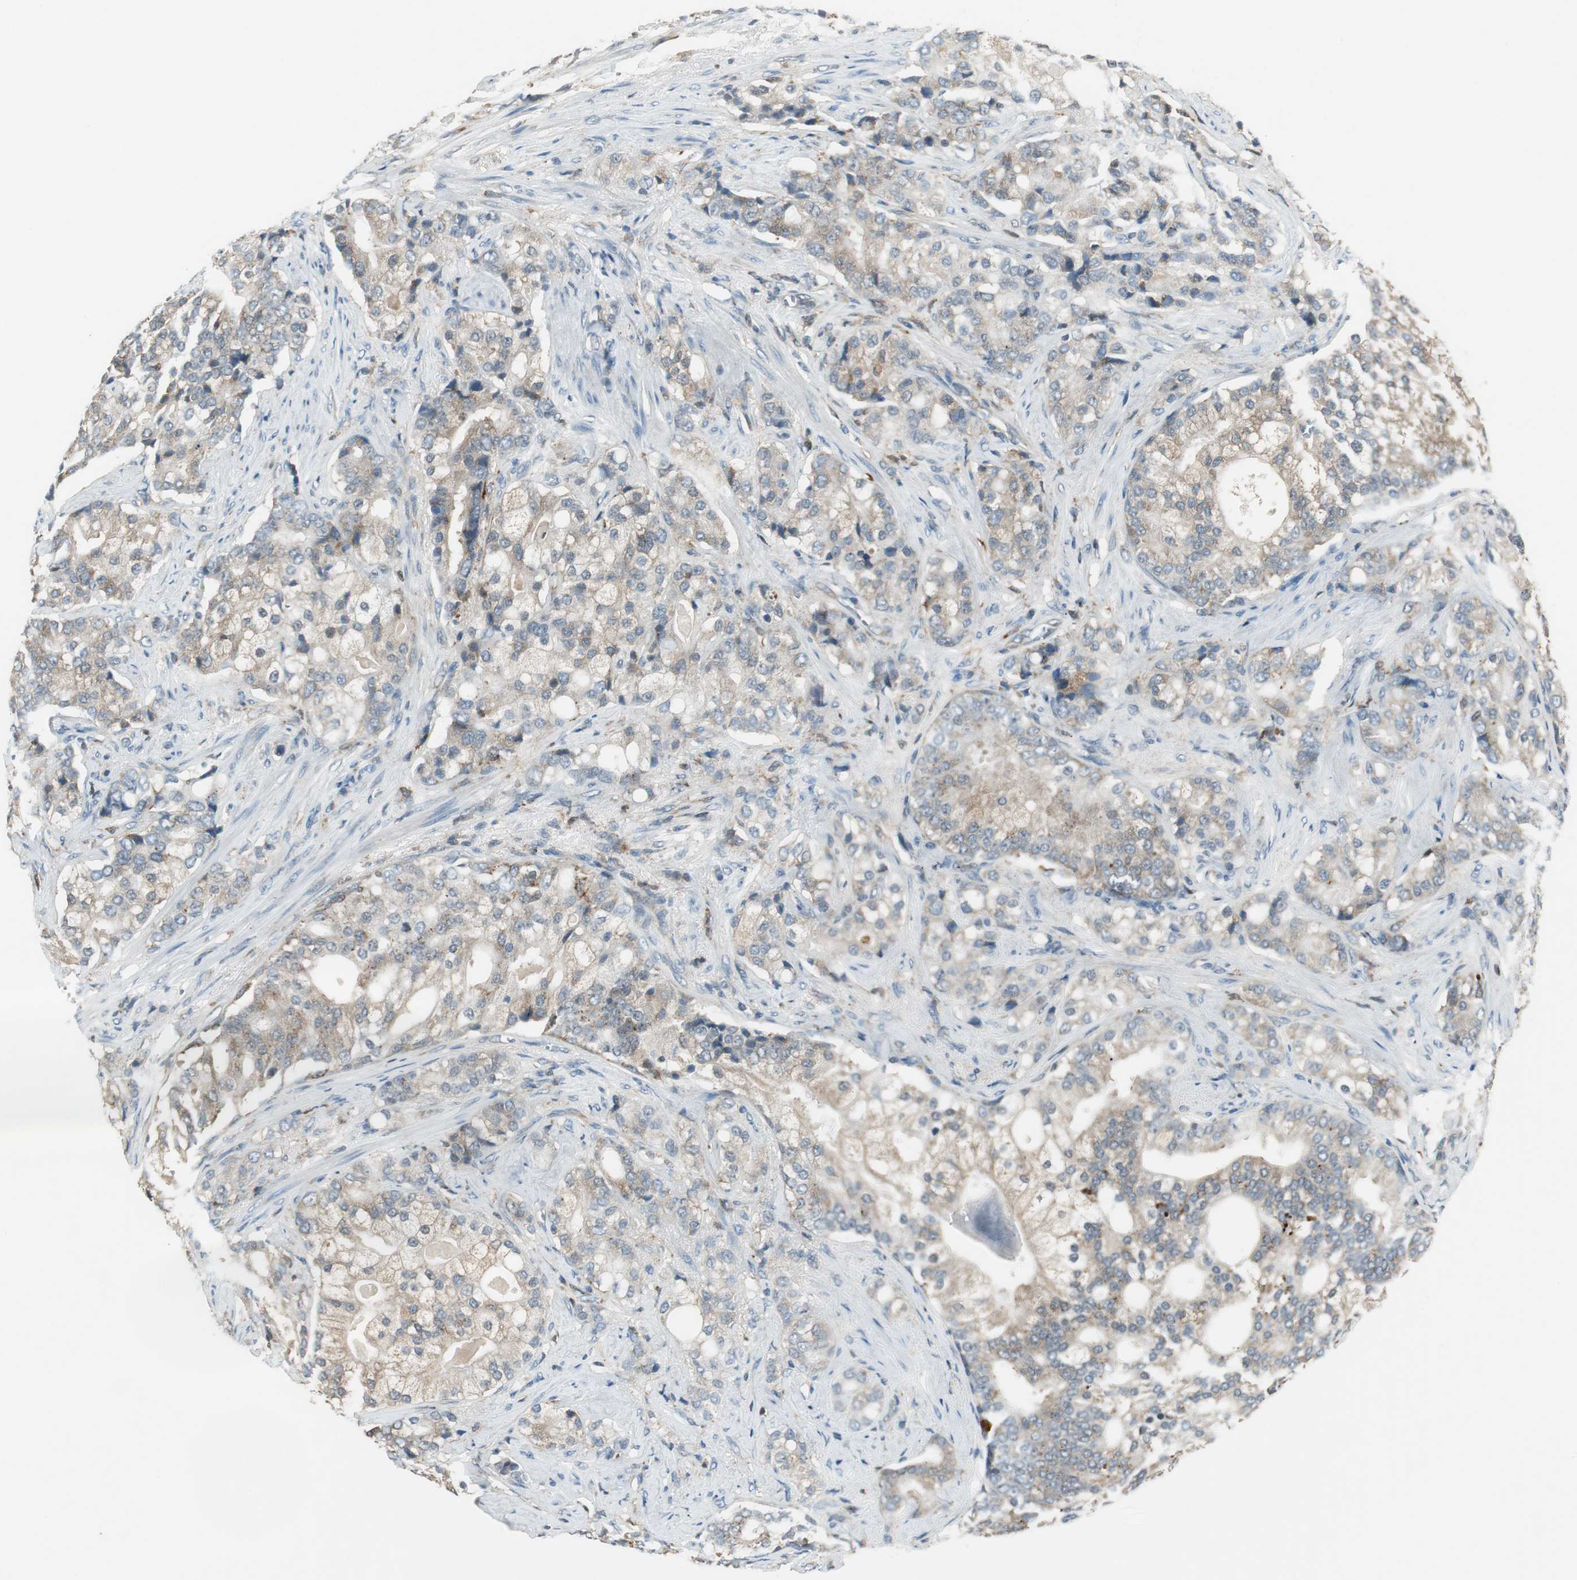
{"staining": {"intensity": "weak", "quantity": ">75%", "location": "cytoplasmic/membranous"}, "tissue": "prostate cancer", "cell_type": "Tumor cells", "image_type": "cancer", "snomed": [{"axis": "morphology", "description": "Adenocarcinoma, Low grade"}, {"axis": "topography", "description": "Prostate"}], "caption": "This image shows low-grade adenocarcinoma (prostate) stained with immunohistochemistry (IHC) to label a protein in brown. The cytoplasmic/membranous of tumor cells show weak positivity for the protein. Nuclei are counter-stained blue.", "gene": "NCK1", "patient": {"sex": "male", "age": 58}}